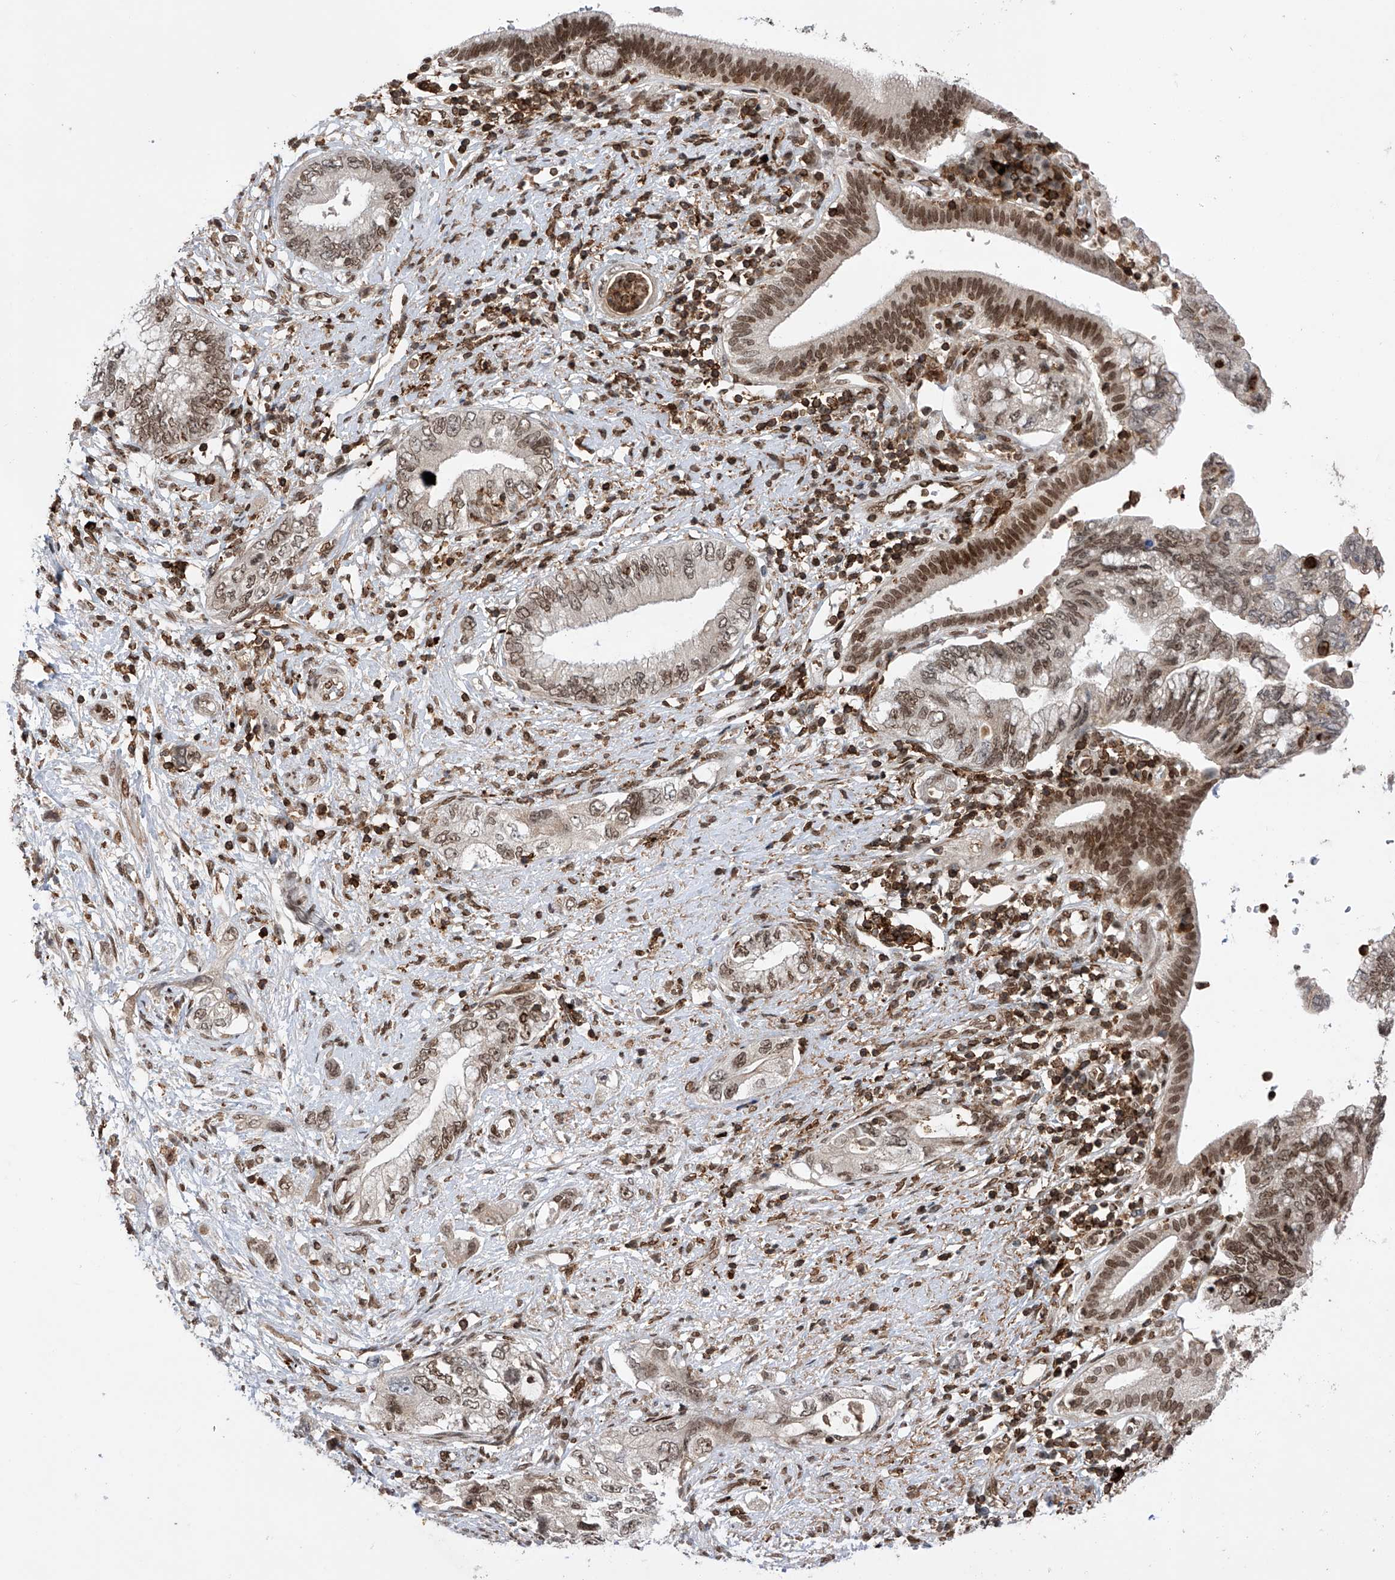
{"staining": {"intensity": "moderate", "quantity": ">75%", "location": "nuclear"}, "tissue": "pancreatic cancer", "cell_type": "Tumor cells", "image_type": "cancer", "snomed": [{"axis": "morphology", "description": "Adenocarcinoma, NOS"}, {"axis": "topography", "description": "Pancreas"}], "caption": "Immunohistochemistry (IHC) image of adenocarcinoma (pancreatic) stained for a protein (brown), which shows medium levels of moderate nuclear staining in about >75% of tumor cells.", "gene": "ZNF280D", "patient": {"sex": "female", "age": 73}}